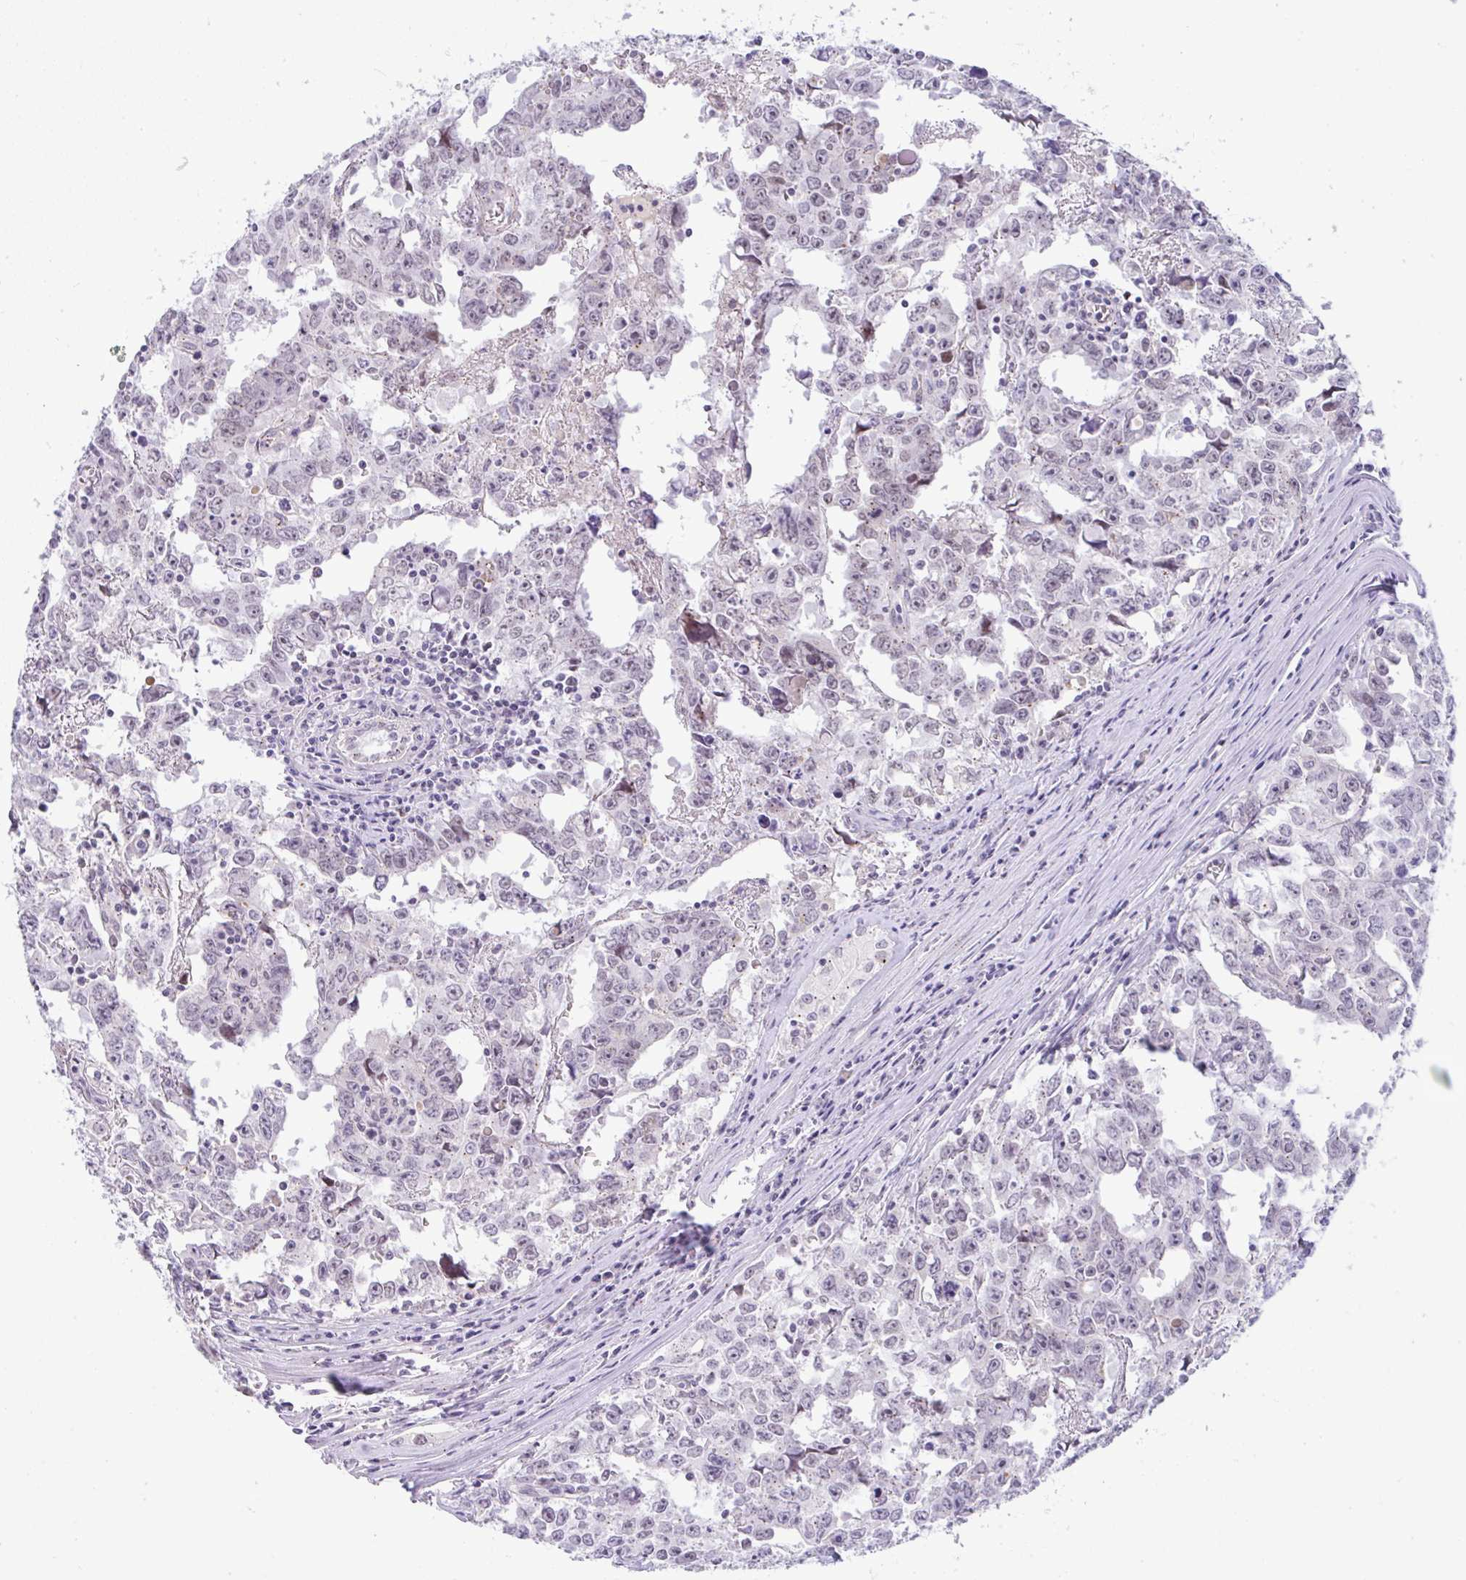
{"staining": {"intensity": "negative", "quantity": "none", "location": "none"}, "tissue": "testis cancer", "cell_type": "Tumor cells", "image_type": "cancer", "snomed": [{"axis": "morphology", "description": "Carcinoma, Embryonal, NOS"}, {"axis": "topography", "description": "Testis"}], "caption": "Immunohistochemical staining of human embryonal carcinoma (testis) demonstrates no significant positivity in tumor cells. (DAB (3,3'-diaminobenzidine) IHC, high magnification).", "gene": "FAM177A1", "patient": {"sex": "male", "age": 22}}